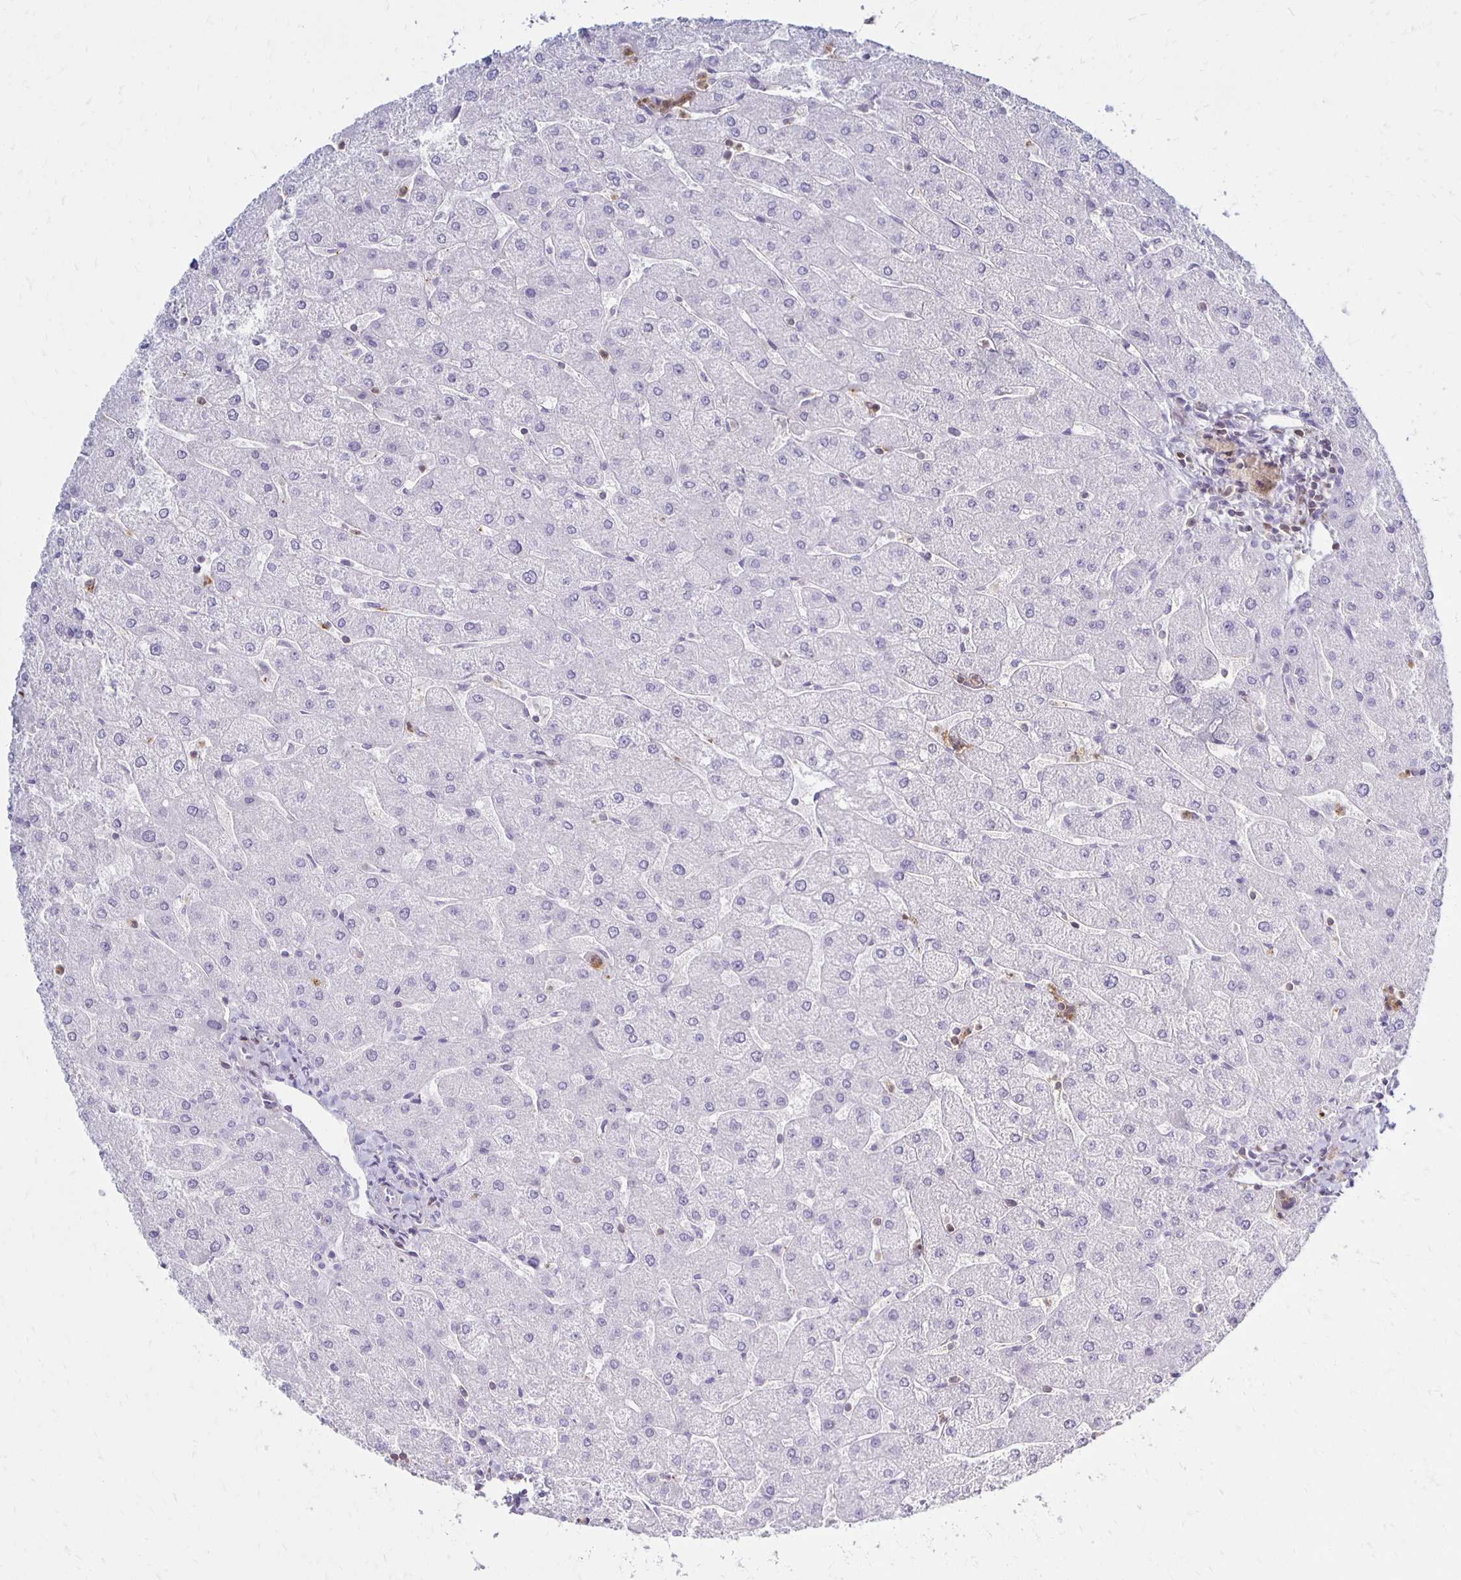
{"staining": {"intensity": "negative", "quantity": "none", "location": "none"}, "tissue": "liver", "cell_type": "Cholangiocytes", "image_type": "normal", "snomed": [{"axis": "morphology", "description": "Normal tissue, NOS"}, {"axis": "topography", "description": "Liver"}], "caption": "Cholangiocytes are negative for brown protein staining in benign liver. (Brightfield microscopy of DAB IHC at high magnification).", "gene": "CCL21", "patient": {"sex": "male", "age": 67}}